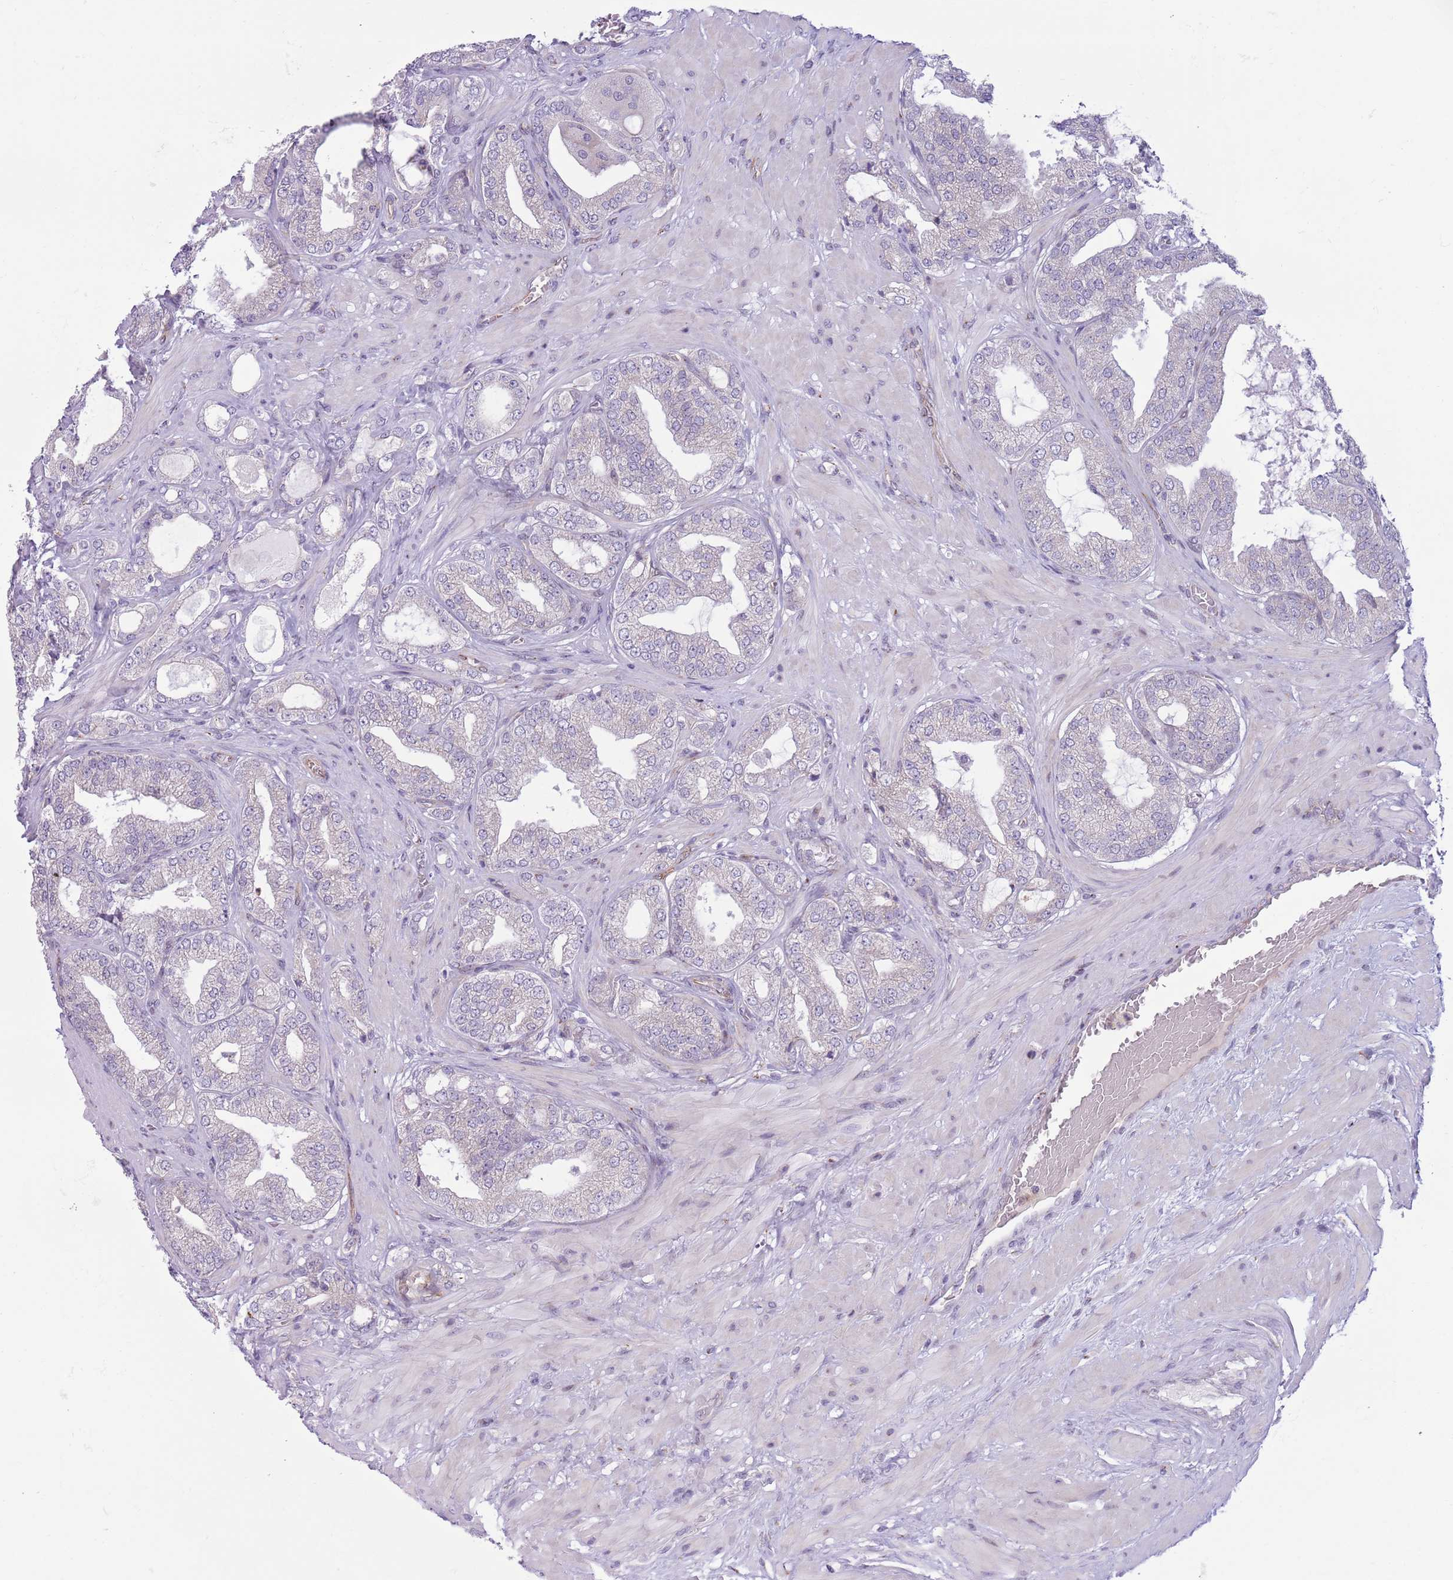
{"staining": {"intensity": "negative", "quantity": "none", "location": "none"}, "tissue": "prostate cancer", "cell_type": "Tumor cells", "image_type": "cancer", "snomed": [{"axis": "morphology", "description": "Adenocarcinoma, Low grade"}, {"axis": "topography", "description": "Prostate"}], "caption": "A high-resolution histopathology image shows immunohistochemistry (IHC) staining of prostate cancer, which reveals no significant positivity in tumor cells. Nuclei are stained in blue.", "gene": "C20orf96", "patient": {"sex": "male", "age": 63}}